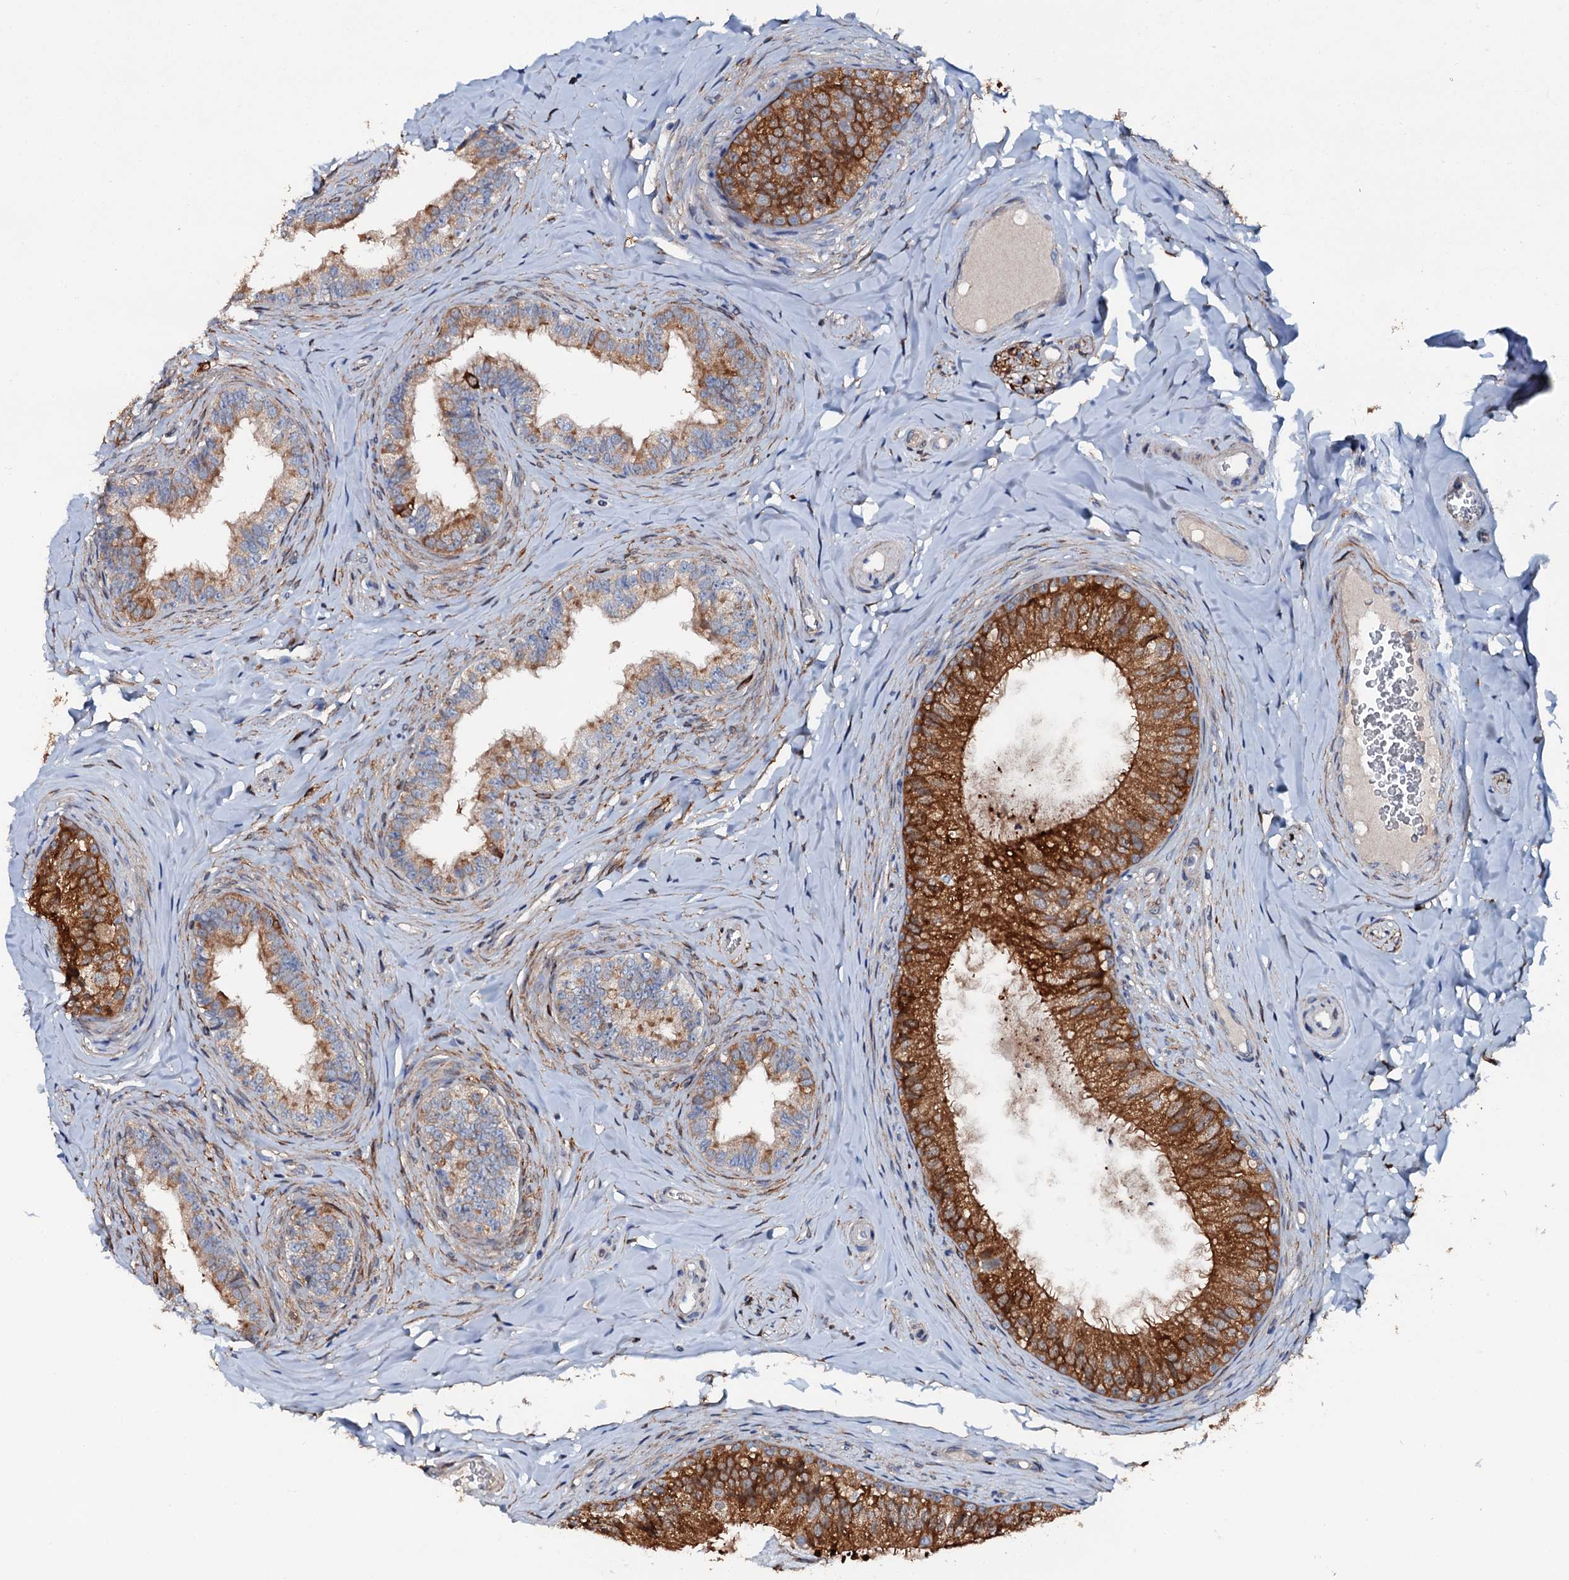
{"staining": {"intensity": "strong", "quantity": ">75%", "location": "cytoplasmic/membranous"}, "tissue": "epididymis", "cell_type": "Glandular cells", "image_type": "normal", "snomed": [{"axis": "morphology", "description": "Normal tissue, NOS"}, {"axis": "topography", "description": "Epididymis"}], "caption": "Immunohistochemical staining of normal human epididymis displays >75% levels of strong cytoplasmic/membranous protein positivity in approximately >75% of glandular cells.", "gene": "GFOD2", "patient": {"sex": "male", "age": 34}}